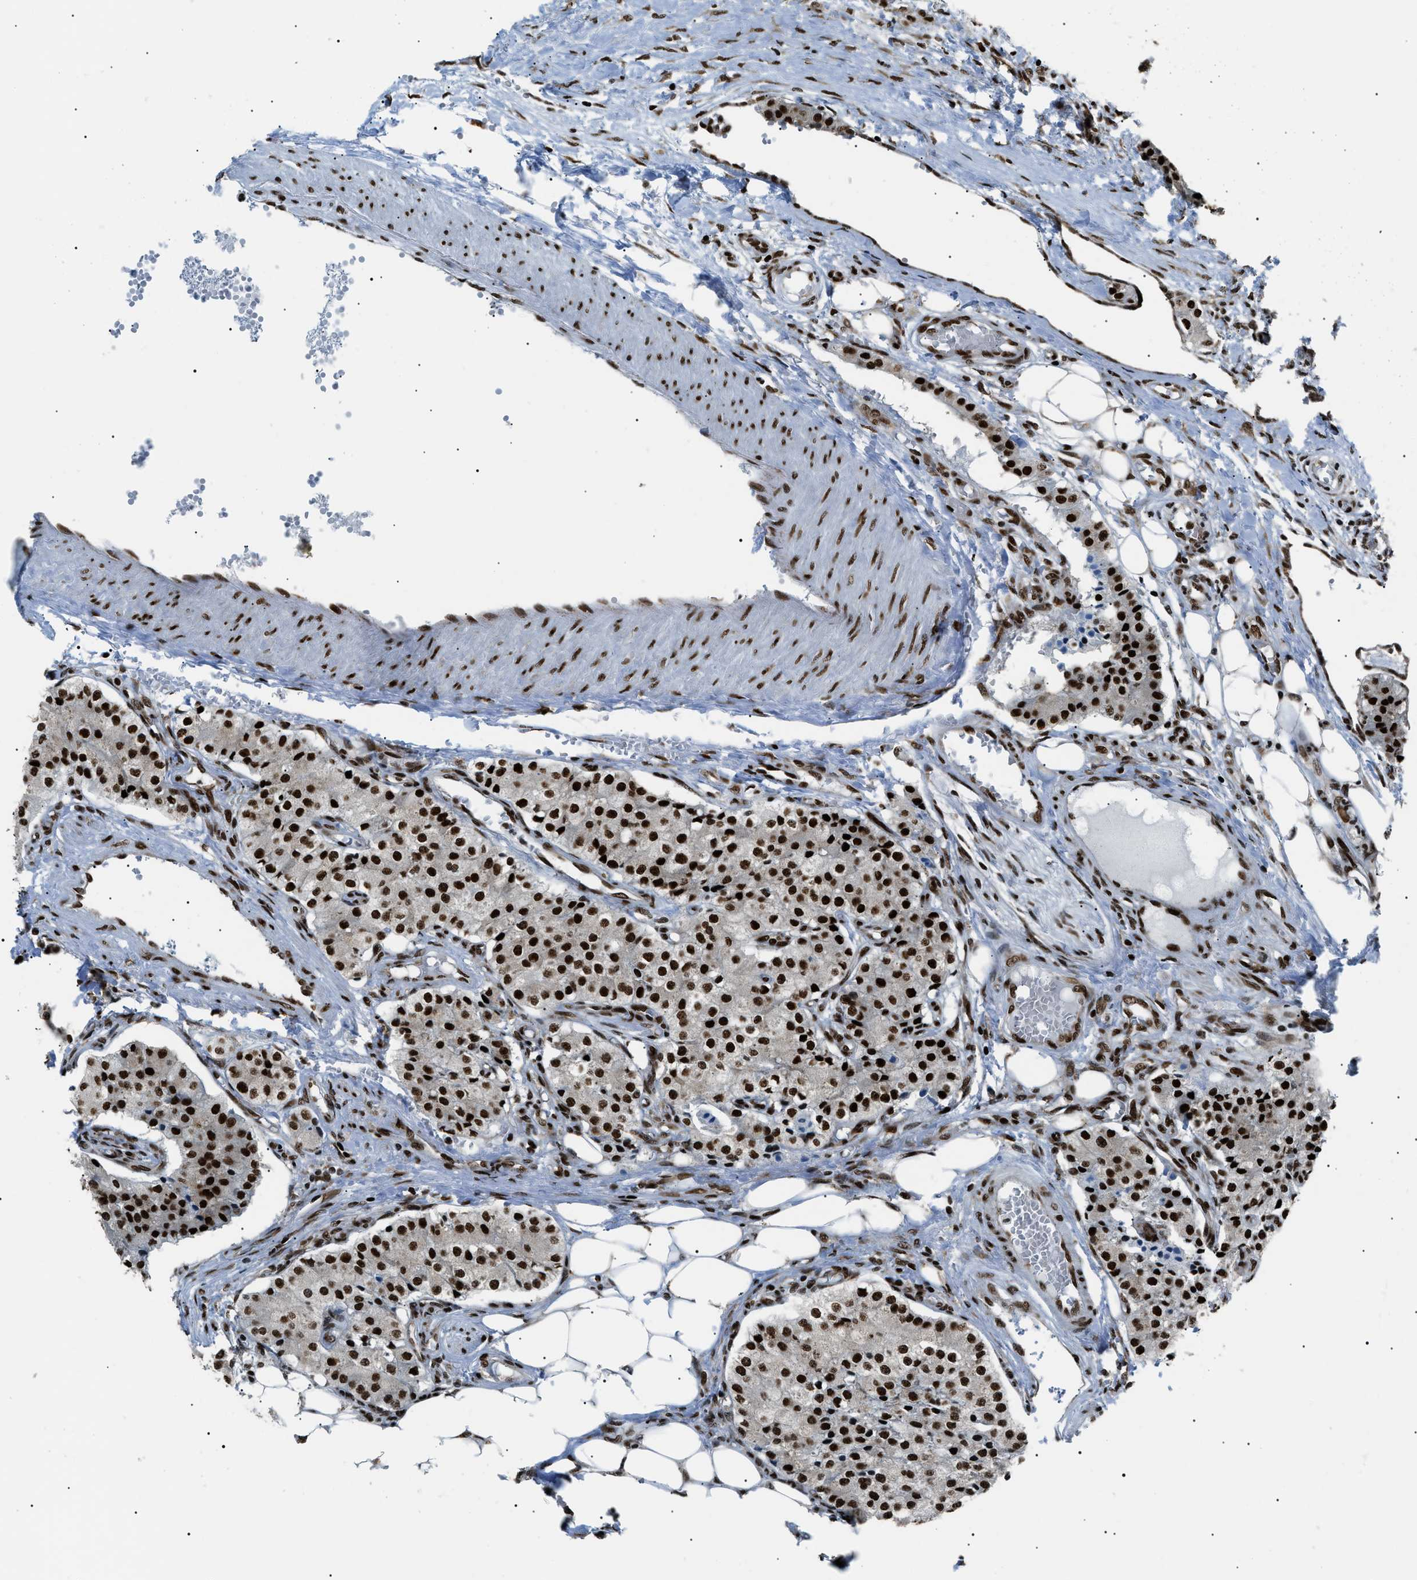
{"staining": {"intensity": "strong", "quantity": ">75%", "location": "nuclear"}, "tissue": "carcinoid", "cell_type": "Tumor cells", "image_type": "cancer", "snomed": [{"axis": "morphology", "description": "Carcinoid, malignant, NOS"}, {"axis": "topography", "description": "Colon"}], "caption": "The immunohistochemical stain shows strong nuclear staining in tumor cells of carcinoid (malignant) tissue.", "gene": "HNRNPK", "patient": {"sex": "female", "age": 52}}